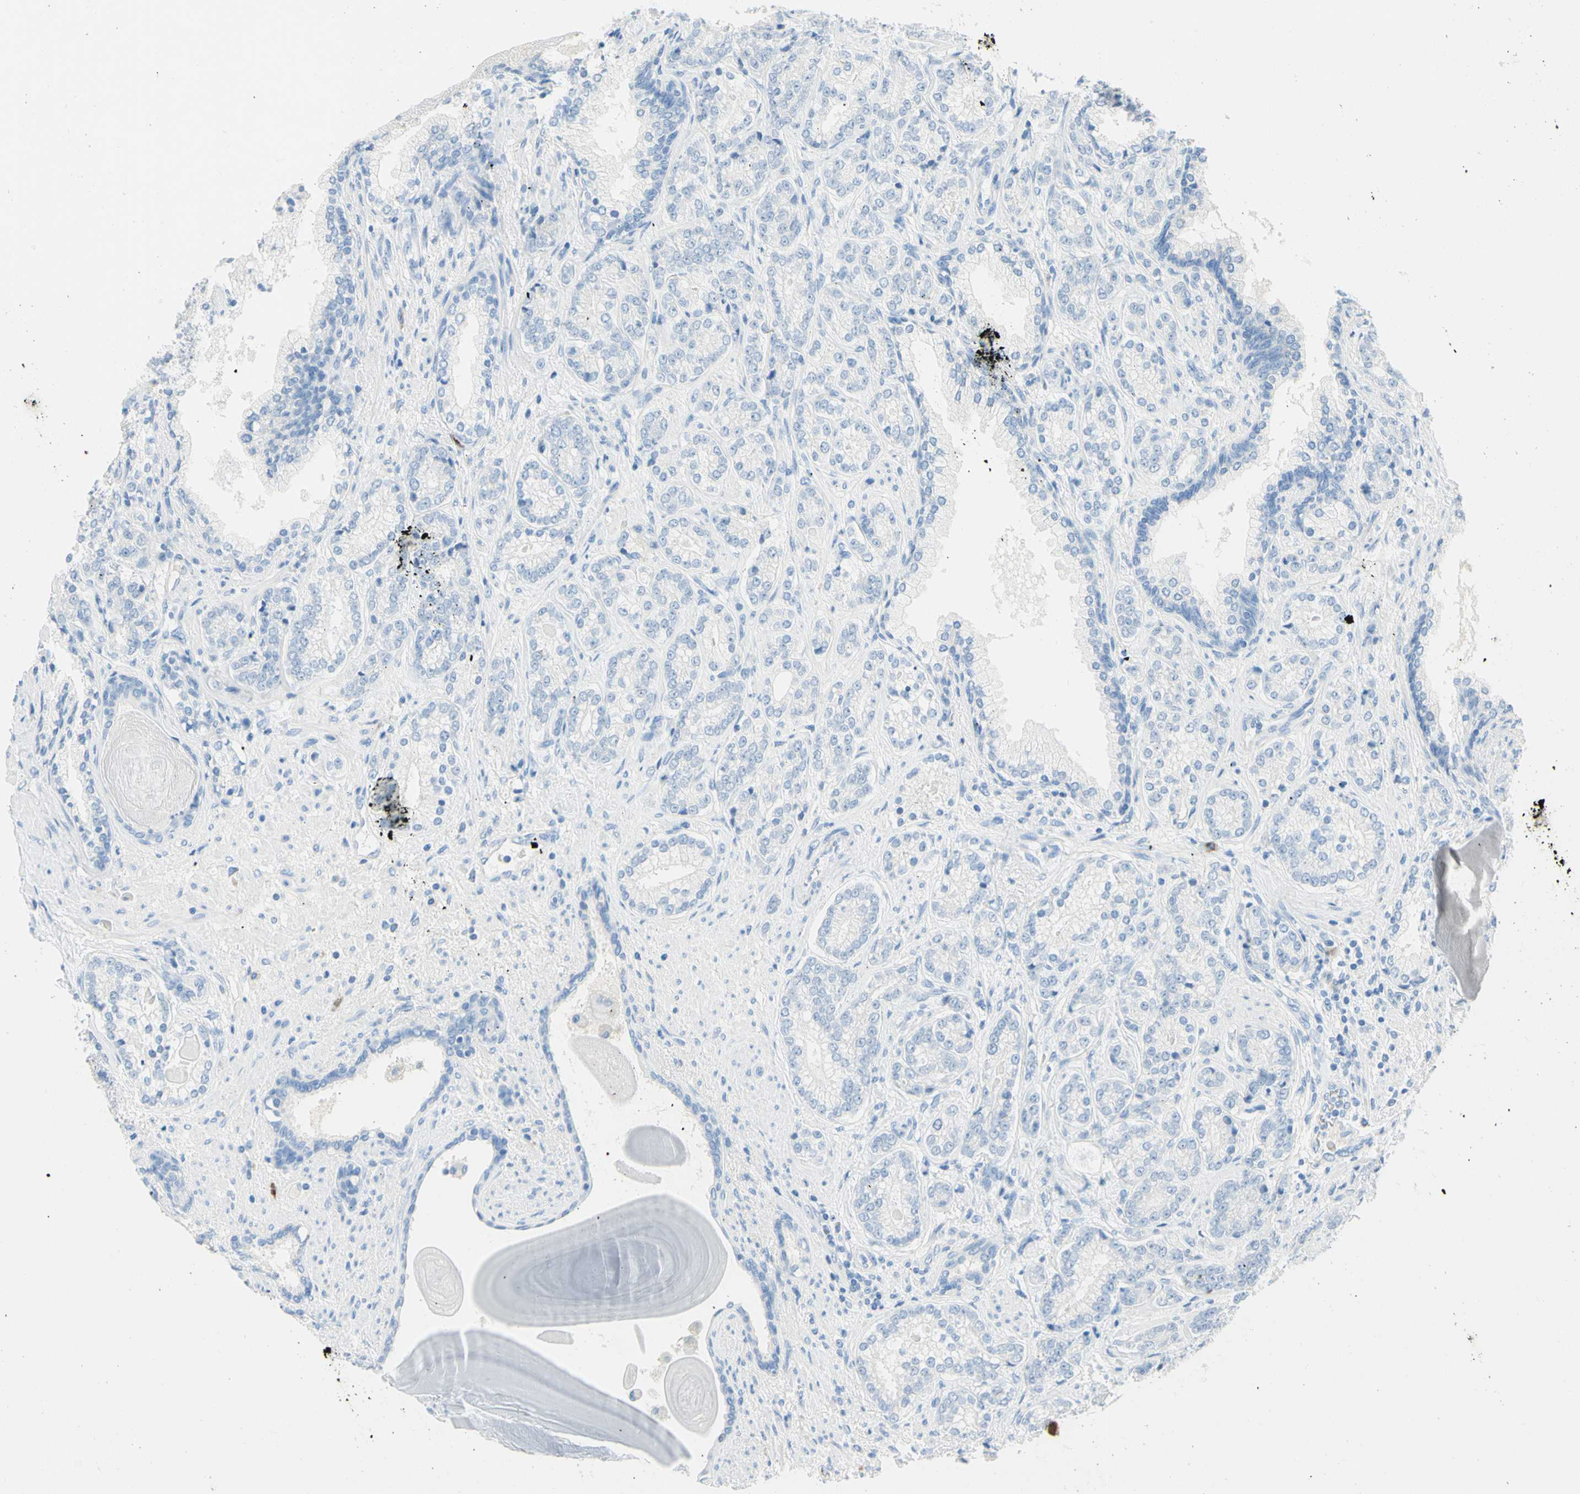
{"staining": {"intensity": "negative", "quantity": "none", "location": "none"}, "tissue": "prostate cancer", "cell_type": "Tumor cells", "image_type": "cancer", "snomed": [{"axis": "morphology", "description": "Adenocarcinoma, High grade"}, {"axis": "topography", "description": "Prostate"}], "caption": "Tumor cells show no significant protein staining in prostate adenocarcinoma (high-grade).", "gene": "IL6ST", "patient": {"sex": "male", "age": 61}}